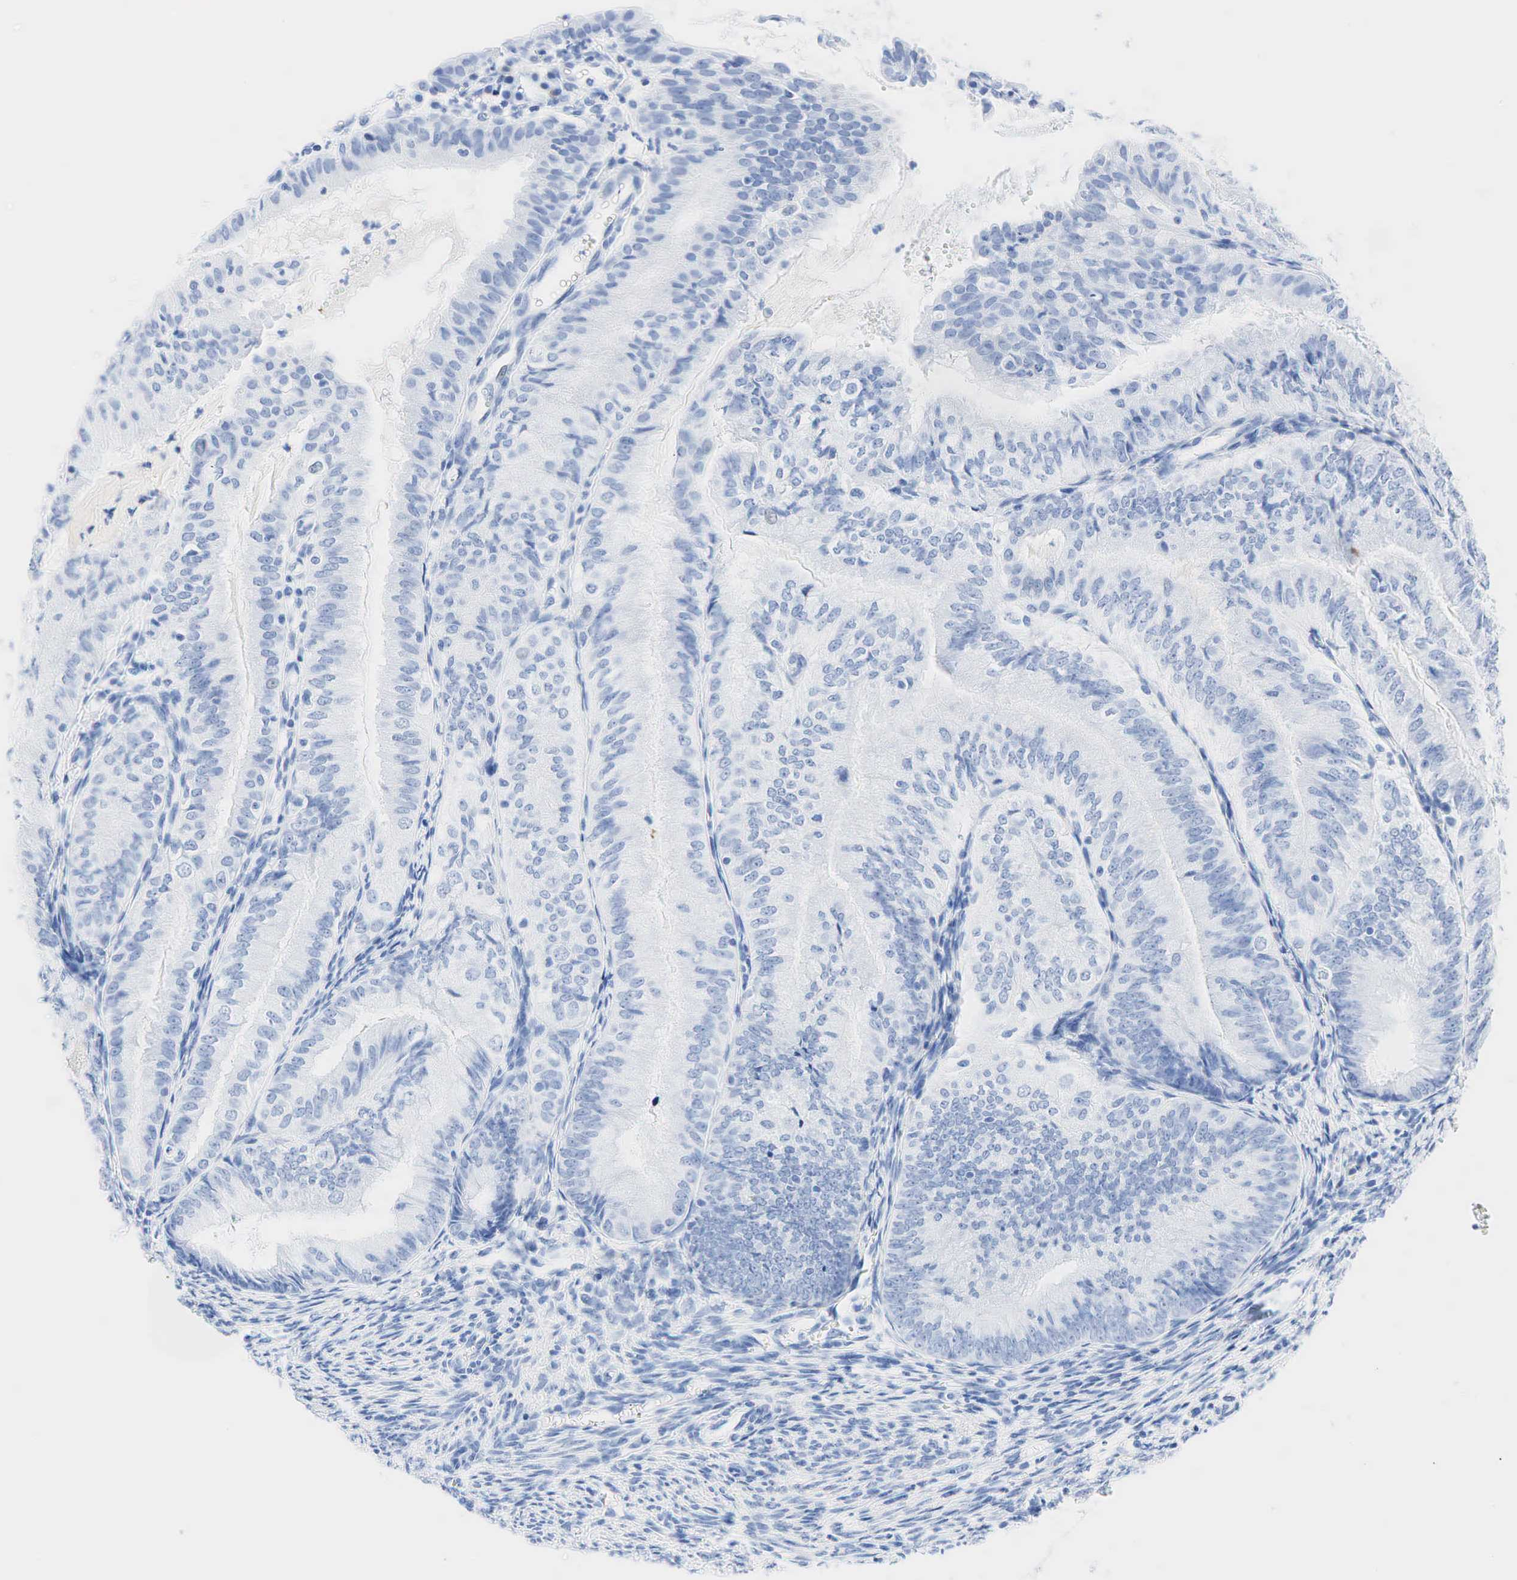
{"staining": {"intensity": "negative", "quantity": "none", "location": "none"}, "tissue": "endometrial cancer", "cell_type": "Tumor cells", "image_type": "cancer", "snomed": [{"axis": "morphology", "description": "Adenocarcinoma, NOS"}, {"axis": "topography", "description": "Endometrium"}], "caption": "Adenocarcinoma (endometrial) was stained to show a protein in brown. There is no significant positivity in tumor cells.", "gene": "INHA", "patient": {"sex": "female", "age": 66}}